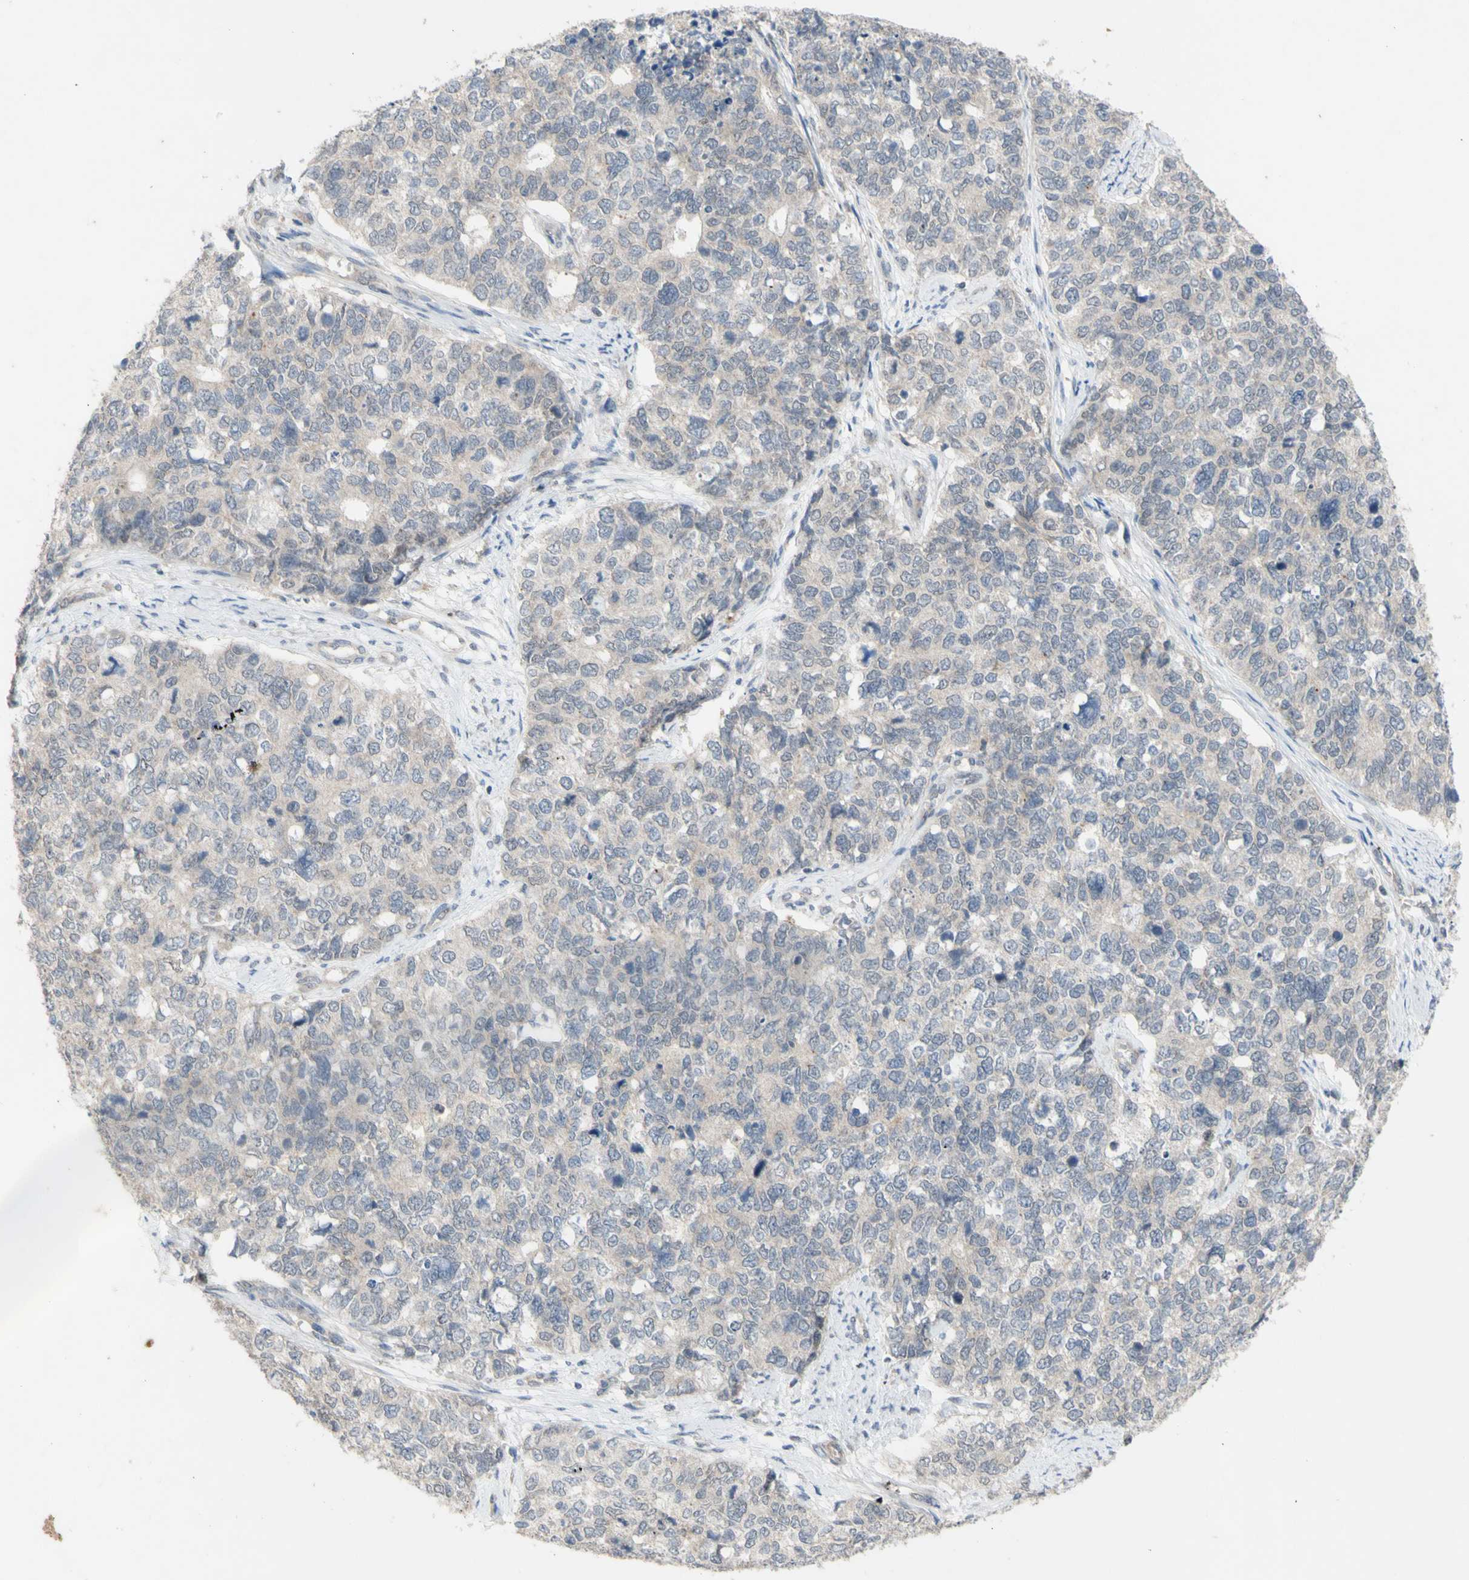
{"staining": {"intensity": "negative", "quantity": "none", "location": "none"}, "tissue": "cervical cancer", "cell_type": "Tumor cells", "image_type": "cancer", "snomed": [{"axis": "morphology", "description": "Squamous cell carcinoma, NOS"}, {"axis": "topography", "description": "Cervix"}], "caption": "The photomicrograph demonstrates no staining of tumor cells in cervical cancer. The staining is performed using DAB brown chromogen with nuclei counter-stained in using hematoxylin.", "gene": "NLRP1", "patient": {"sex": "female", "age": 63}}